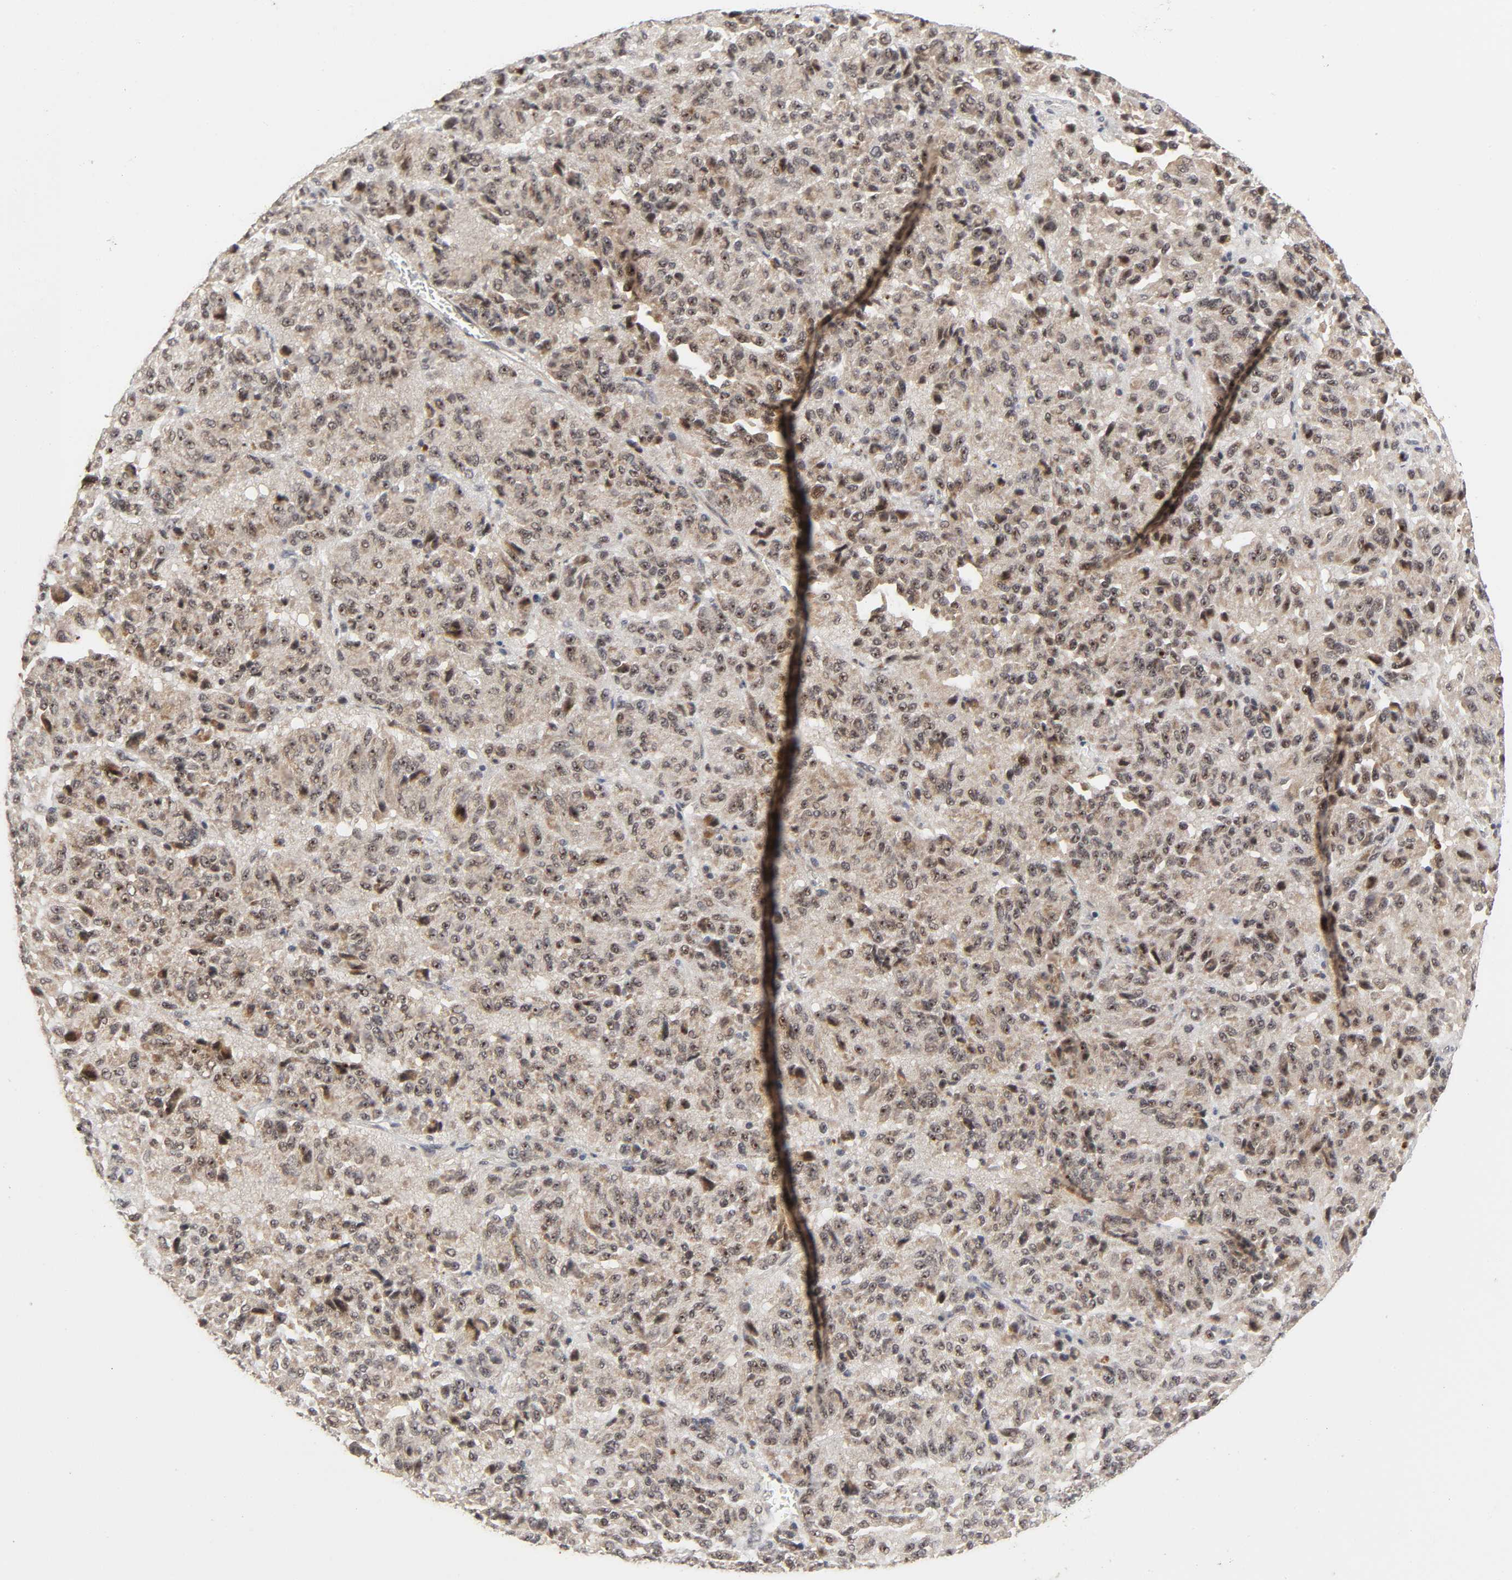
{"staining": {"intensity": "moderate", "quantity": ">75%", "location": "nuclear"}, "tissue": "melanoma", "cell_type": "Tumor cells", "image_type": "cancer", "snomed": [{"axis": "morphology", "description": "Malignant melanoma, Metastatic site"}, {"axis": "topography", "description": "Lung"}], "caption": "Melanoma stained with immunohistochemistry (IHC) reveals moderate nuclear positivity in approximately >75% of tumor cells.", "gene": "ZKSCAN8", "patient": {"sex": "male", "age": 64}}